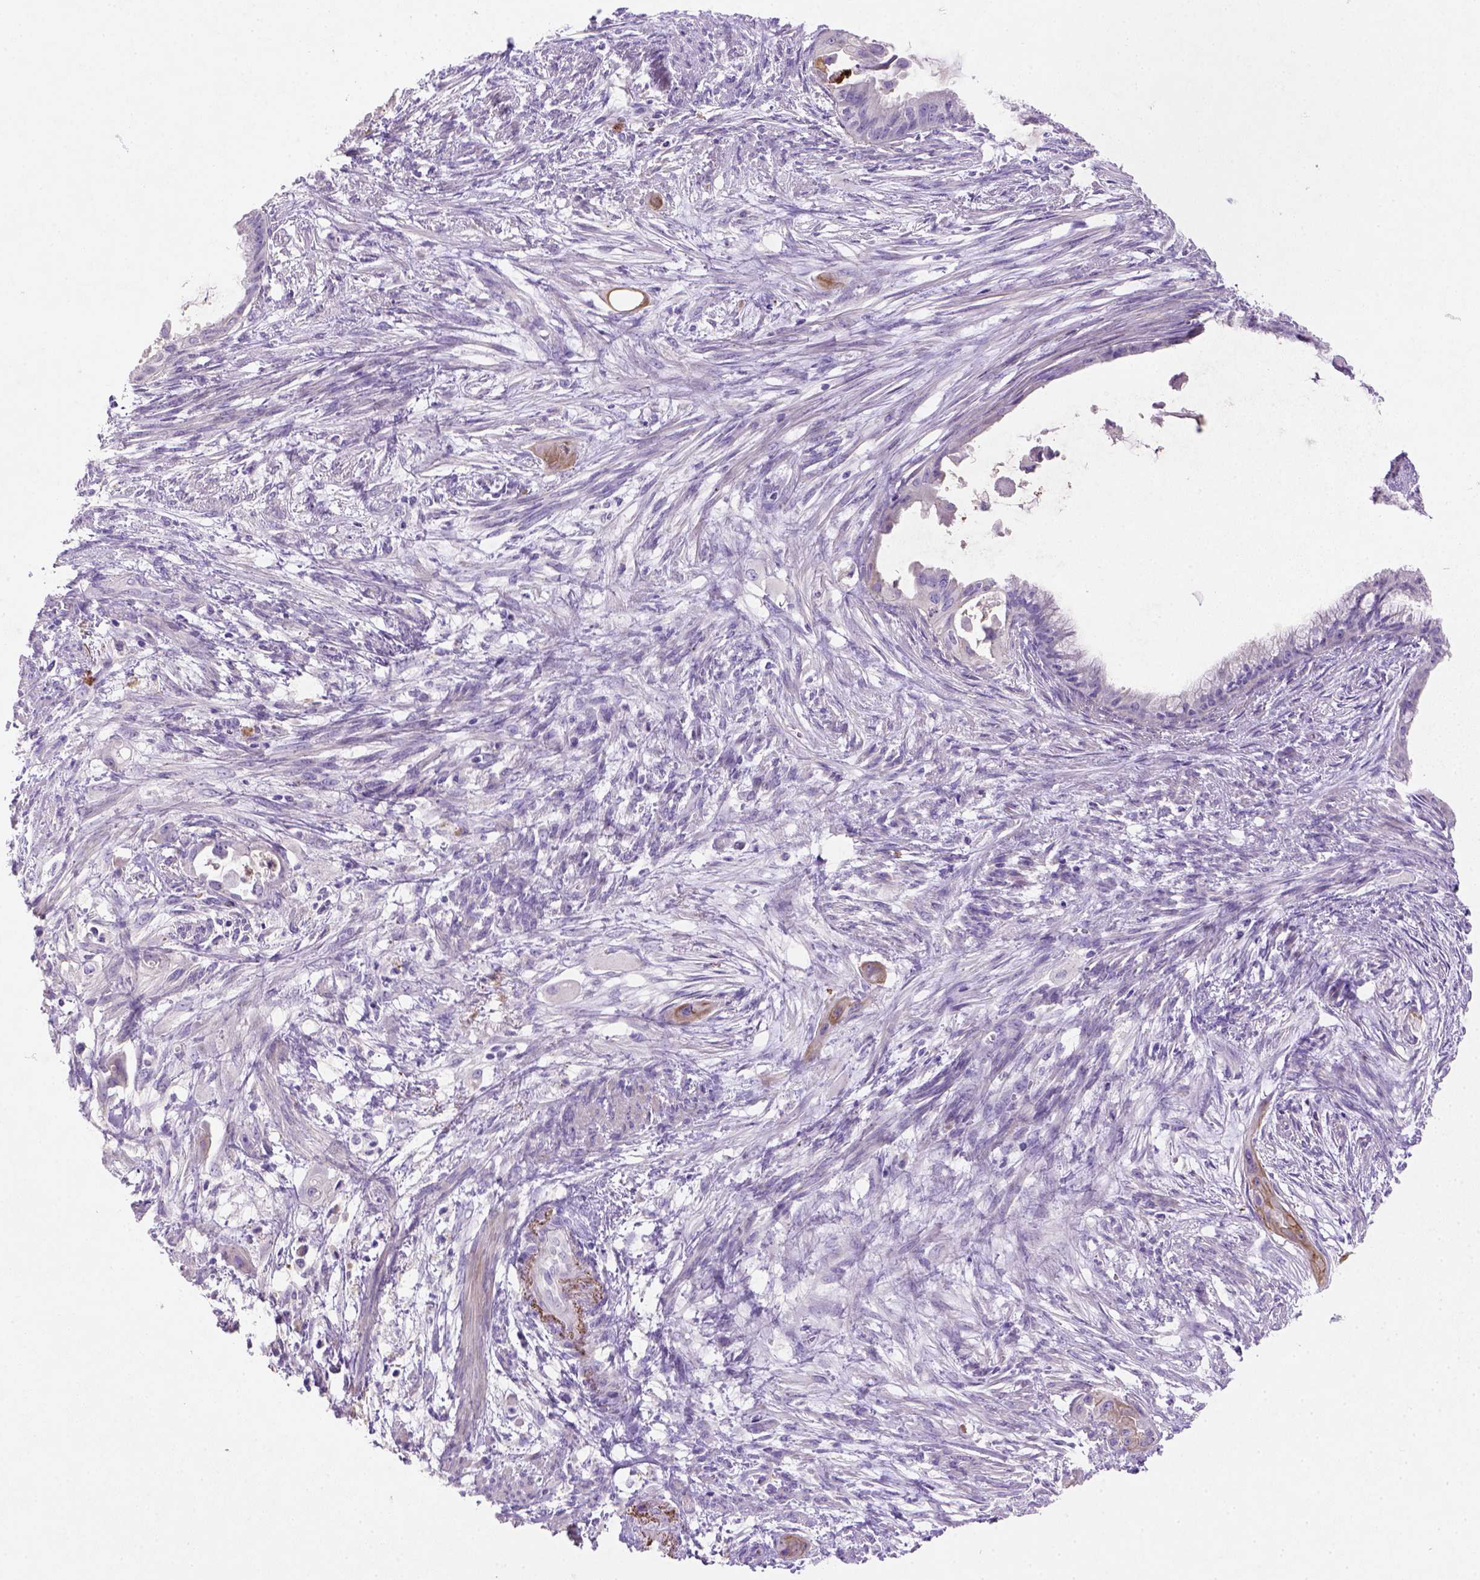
{"staining": {"intensity": "negative", "quantity": "none", "location": "none"}, "tissue": "endometrial cancer", "cell_type": "Tumor cells", "image_type": "cancer", "snomed": [{"axis": "morphology", "description": "Adenocarcinoma, NOS"}, {"axis": "topography", "description": "Endometrium"}], "caption": "IHC photomicrograph of endometrial cancer (adenocarcinoma) stained for a protein (brown), which exhibits no positivity in tumor cells. (DAB immunohistochemistry visualized using brightfield microscopy, high magnification).", "gene": "NUDT2", "patient": {"sex": "female", "age": 86}}